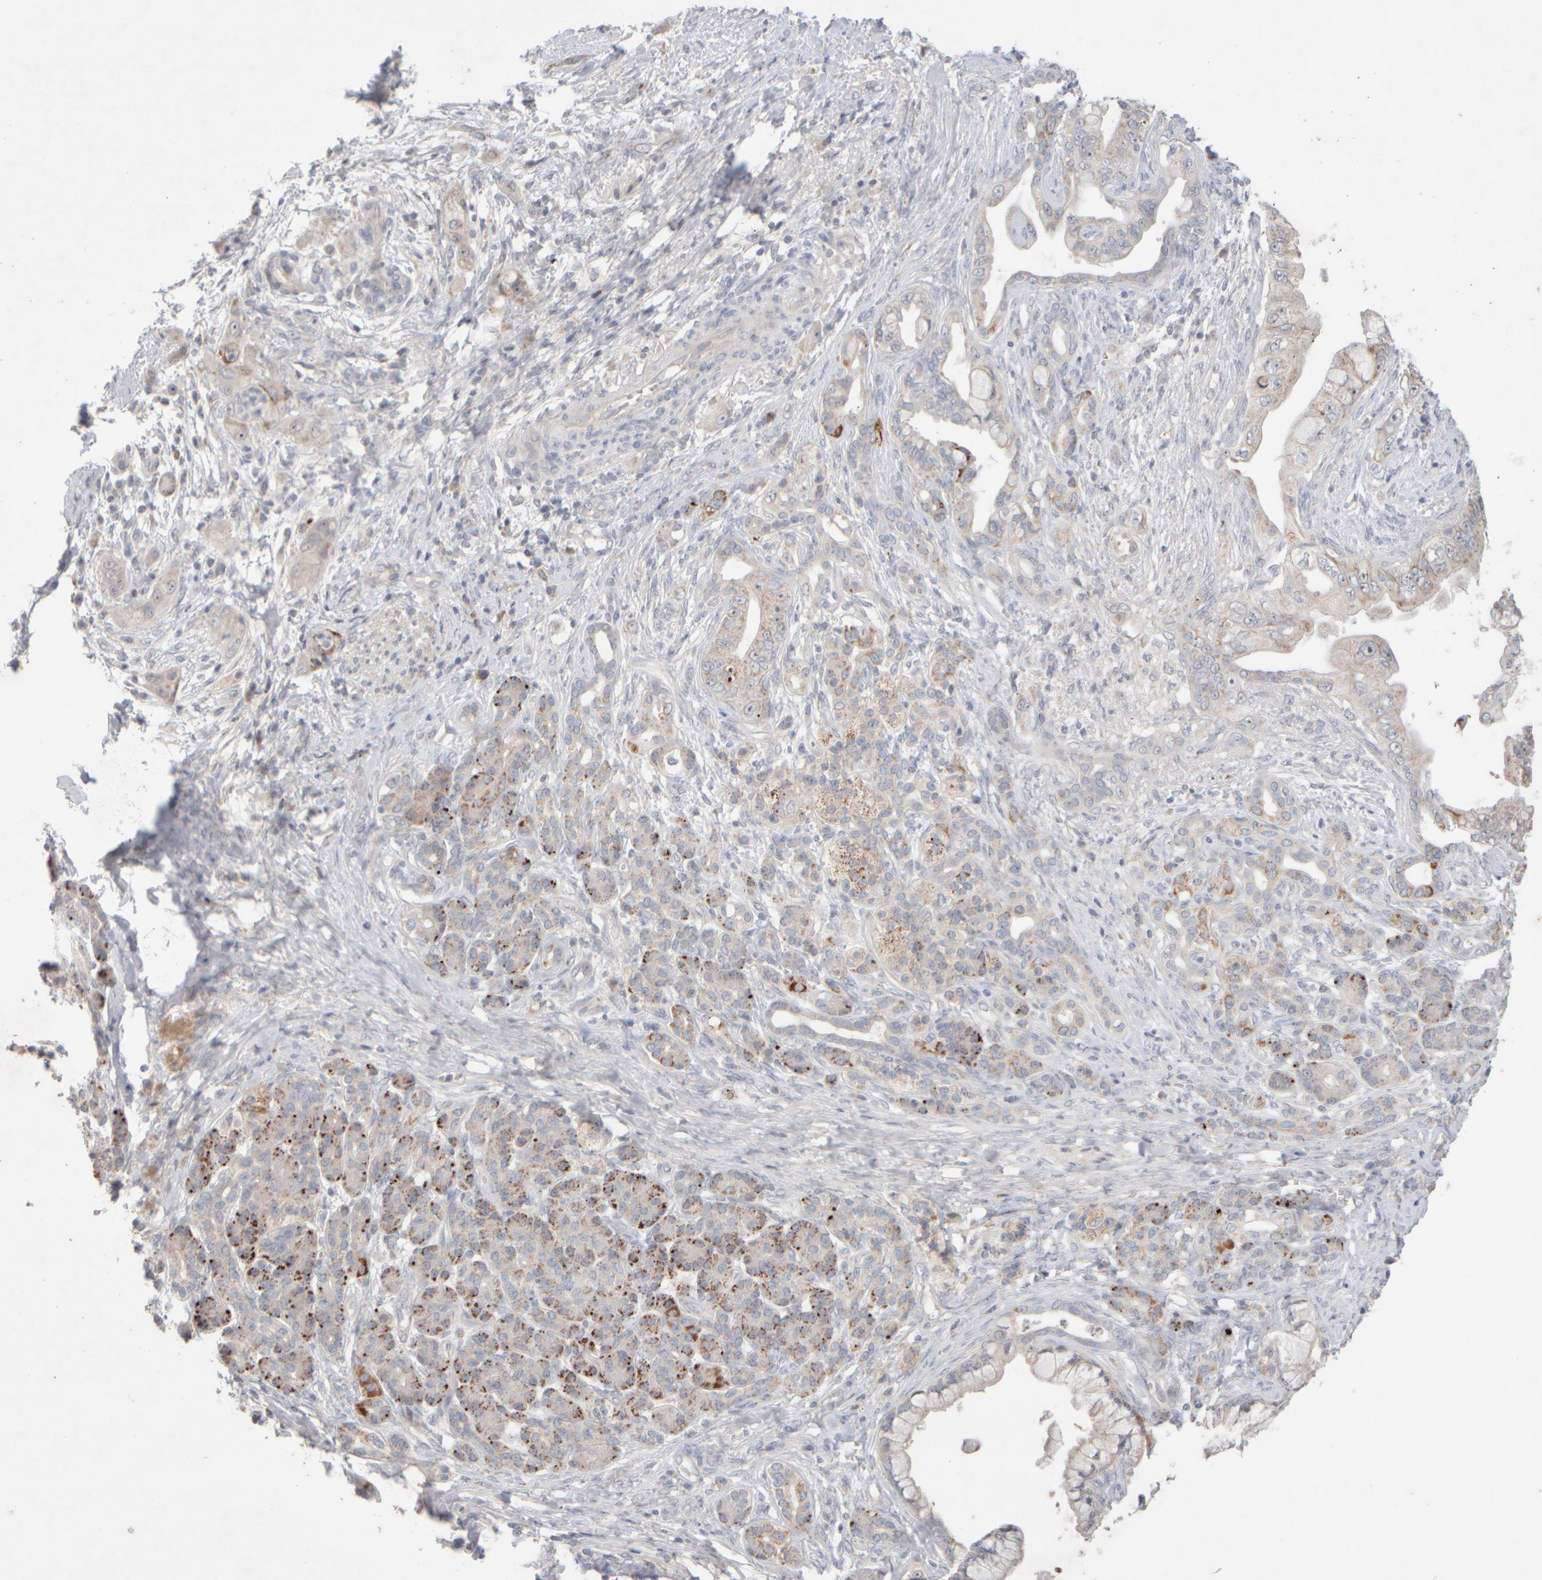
{"staining": {"intensity": "negative", "quantity": "none", "location": "none"}, "tissue": "pancreatic cancer", "cell_type": "Tumor cells", "image_type": "cancer", "snomed": [{"axis": "morphology", "description": "Adenocarcinoma, NOS"}, {"axis": "topography", "description": "Pancreas"}], "caption": "This photomicrograph is of adenocarcinoma (pancreatic) stained with IHC to label a protein in brown with the nuclei are counter-stained blue. There is no positivity in tumor cells. (IHC, brightfield microscopy, high magnification).", "gene": "CHADL", "patient": {"sex": "male", "age": 59}}